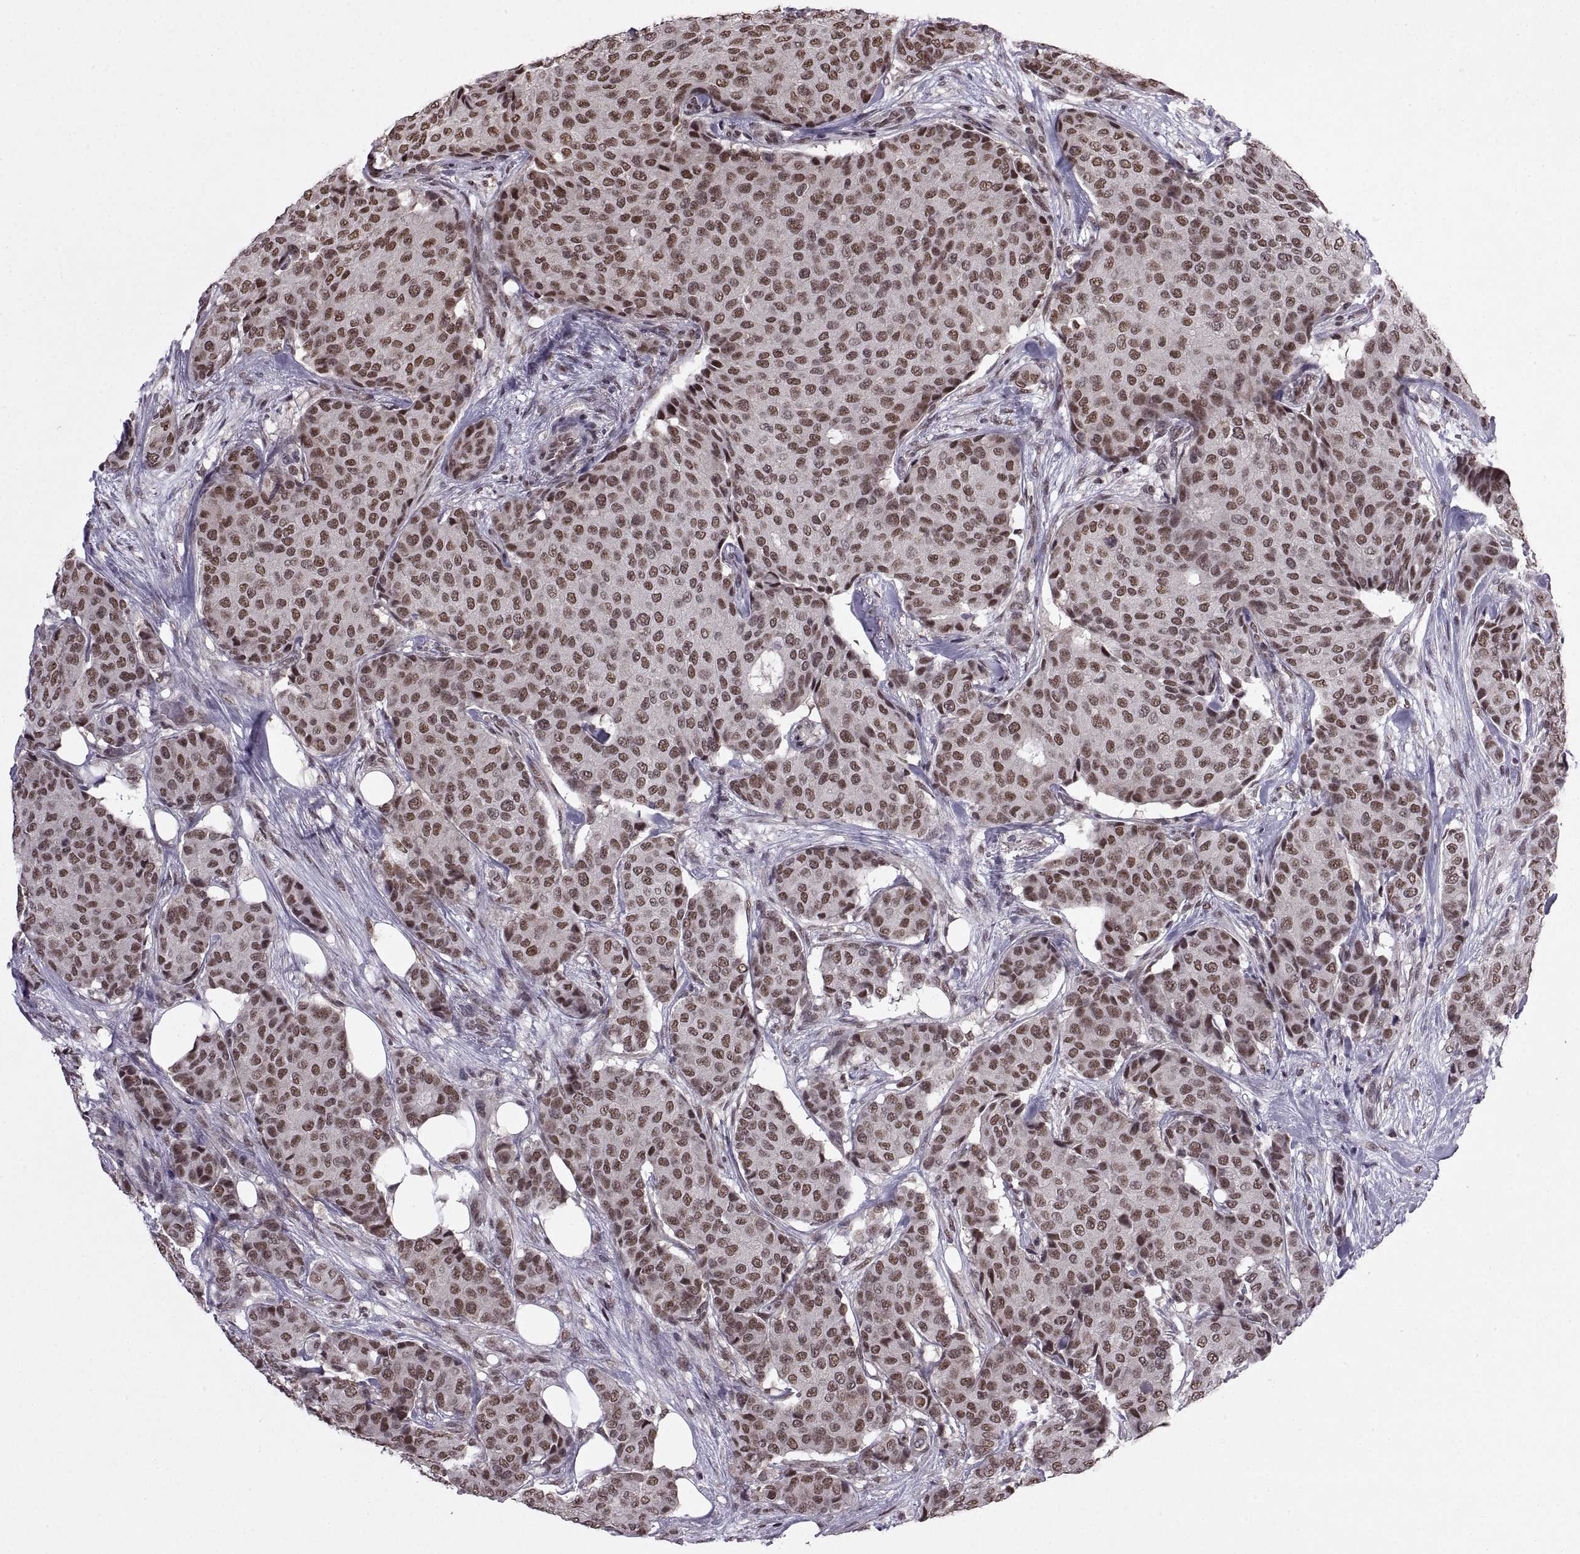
{"staining": {"intensity": "strong", "quantity": "<25%", "location": "nuclear"}, "tissue": "breast cancer", "cell_type": "Tumor cells", "image_type": "cancer", "snomed": [{"axis": "morphology", "description": "Duct carcinoma"}, {"axis": "topography", "description": "Breast"}], "caption": "Protein expression by immunohistochemistry (IHC) exhibits strong nuclear staining in approximately <25% of tumor cells in intraductal carcinoma (breast).", "gene": "INTS3", "patient": {"sex": "female", "age": 75}}